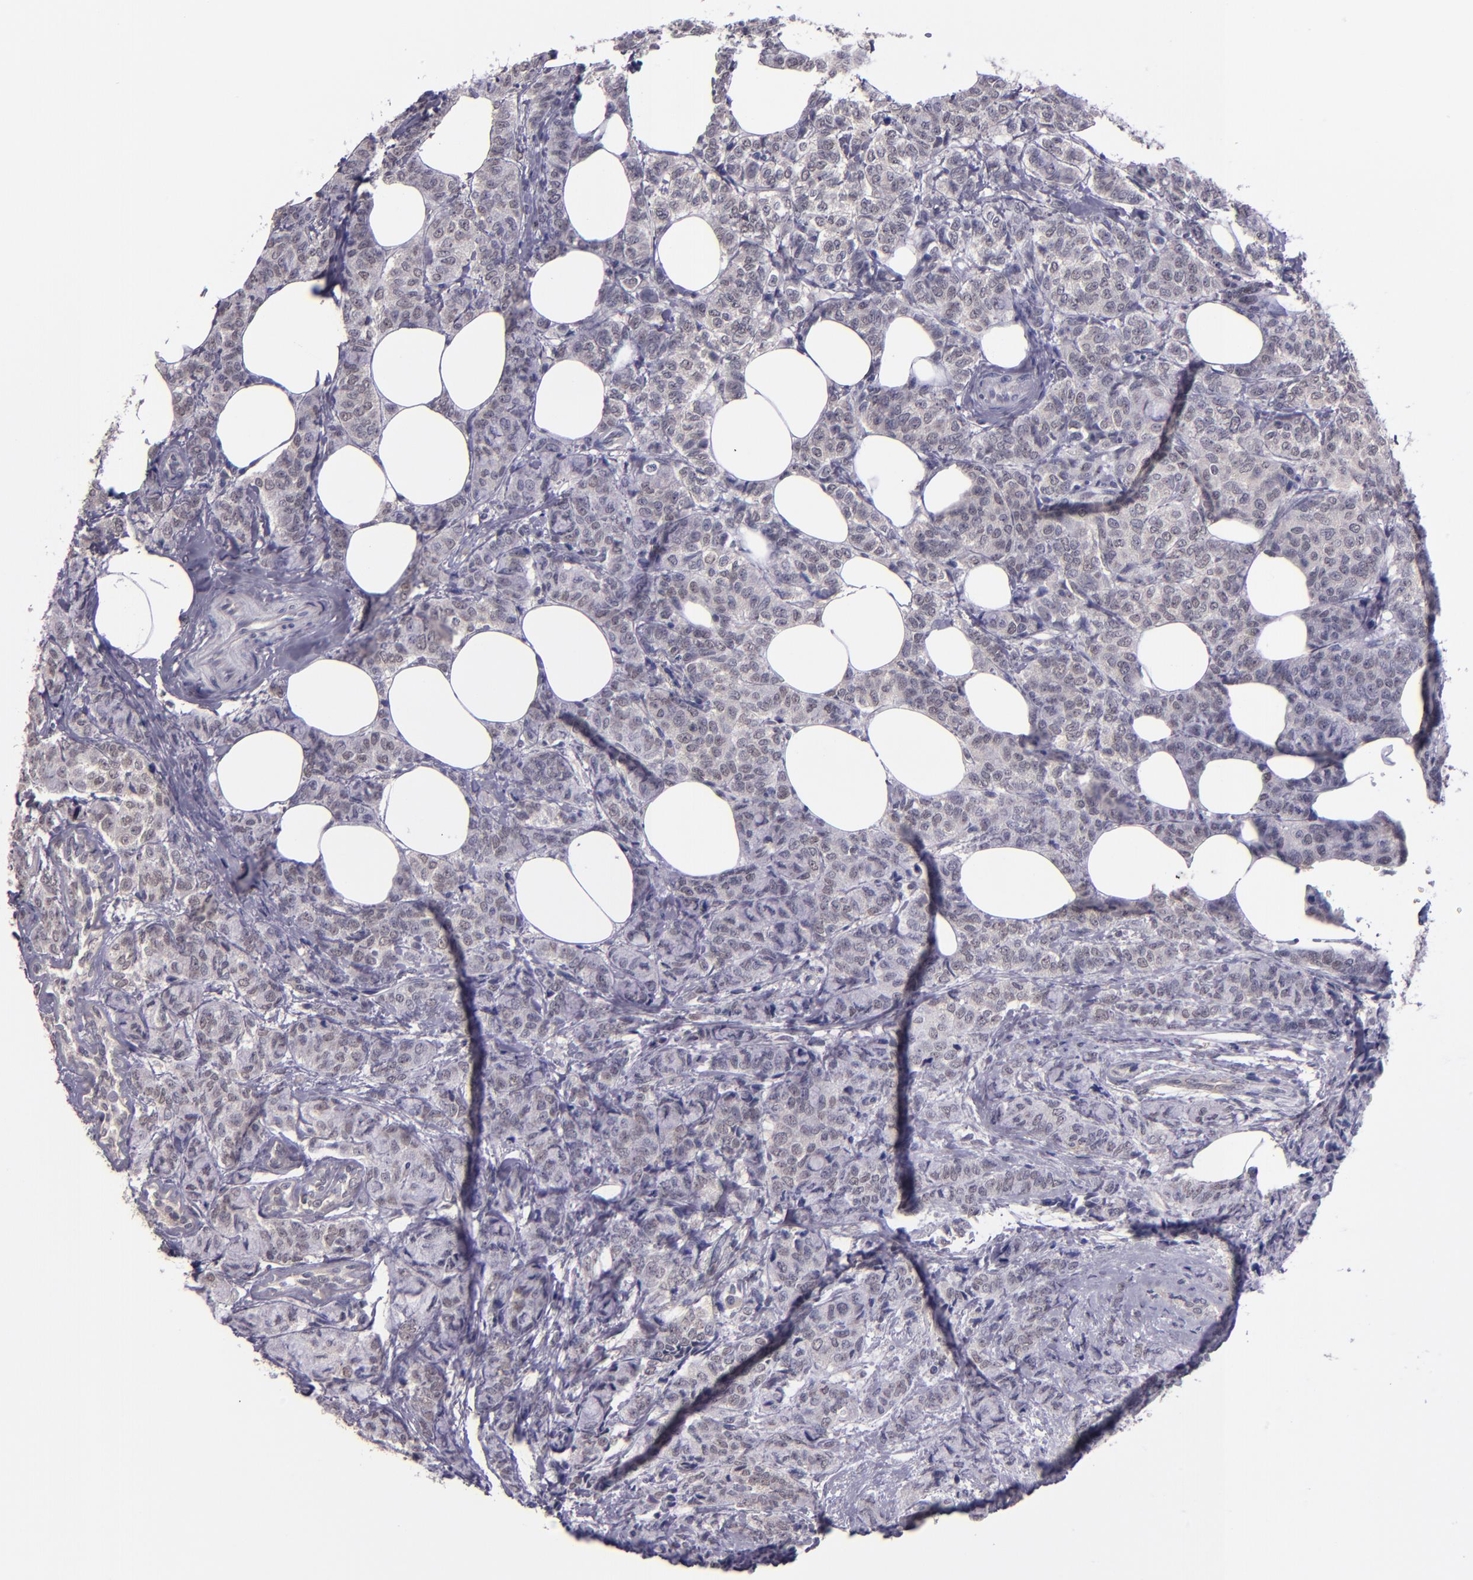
{"staining": {"intensity": "negative", "quantity": "none", "location": "none"}, "tissue": "breast cancer", "cell_type": "Tumor cells", "image_type": "cancer", "snomed": [{"axis": "morphology", "description": "Lobular carcinoma"}, {"axis": "topography", "description": "Breast"}], "caption": "Histopathology image shows no significant protein positivity in tumor cells of breast cancer.", "gene": "CEBPE", "patient": {"sex": "female", "age": 60}}